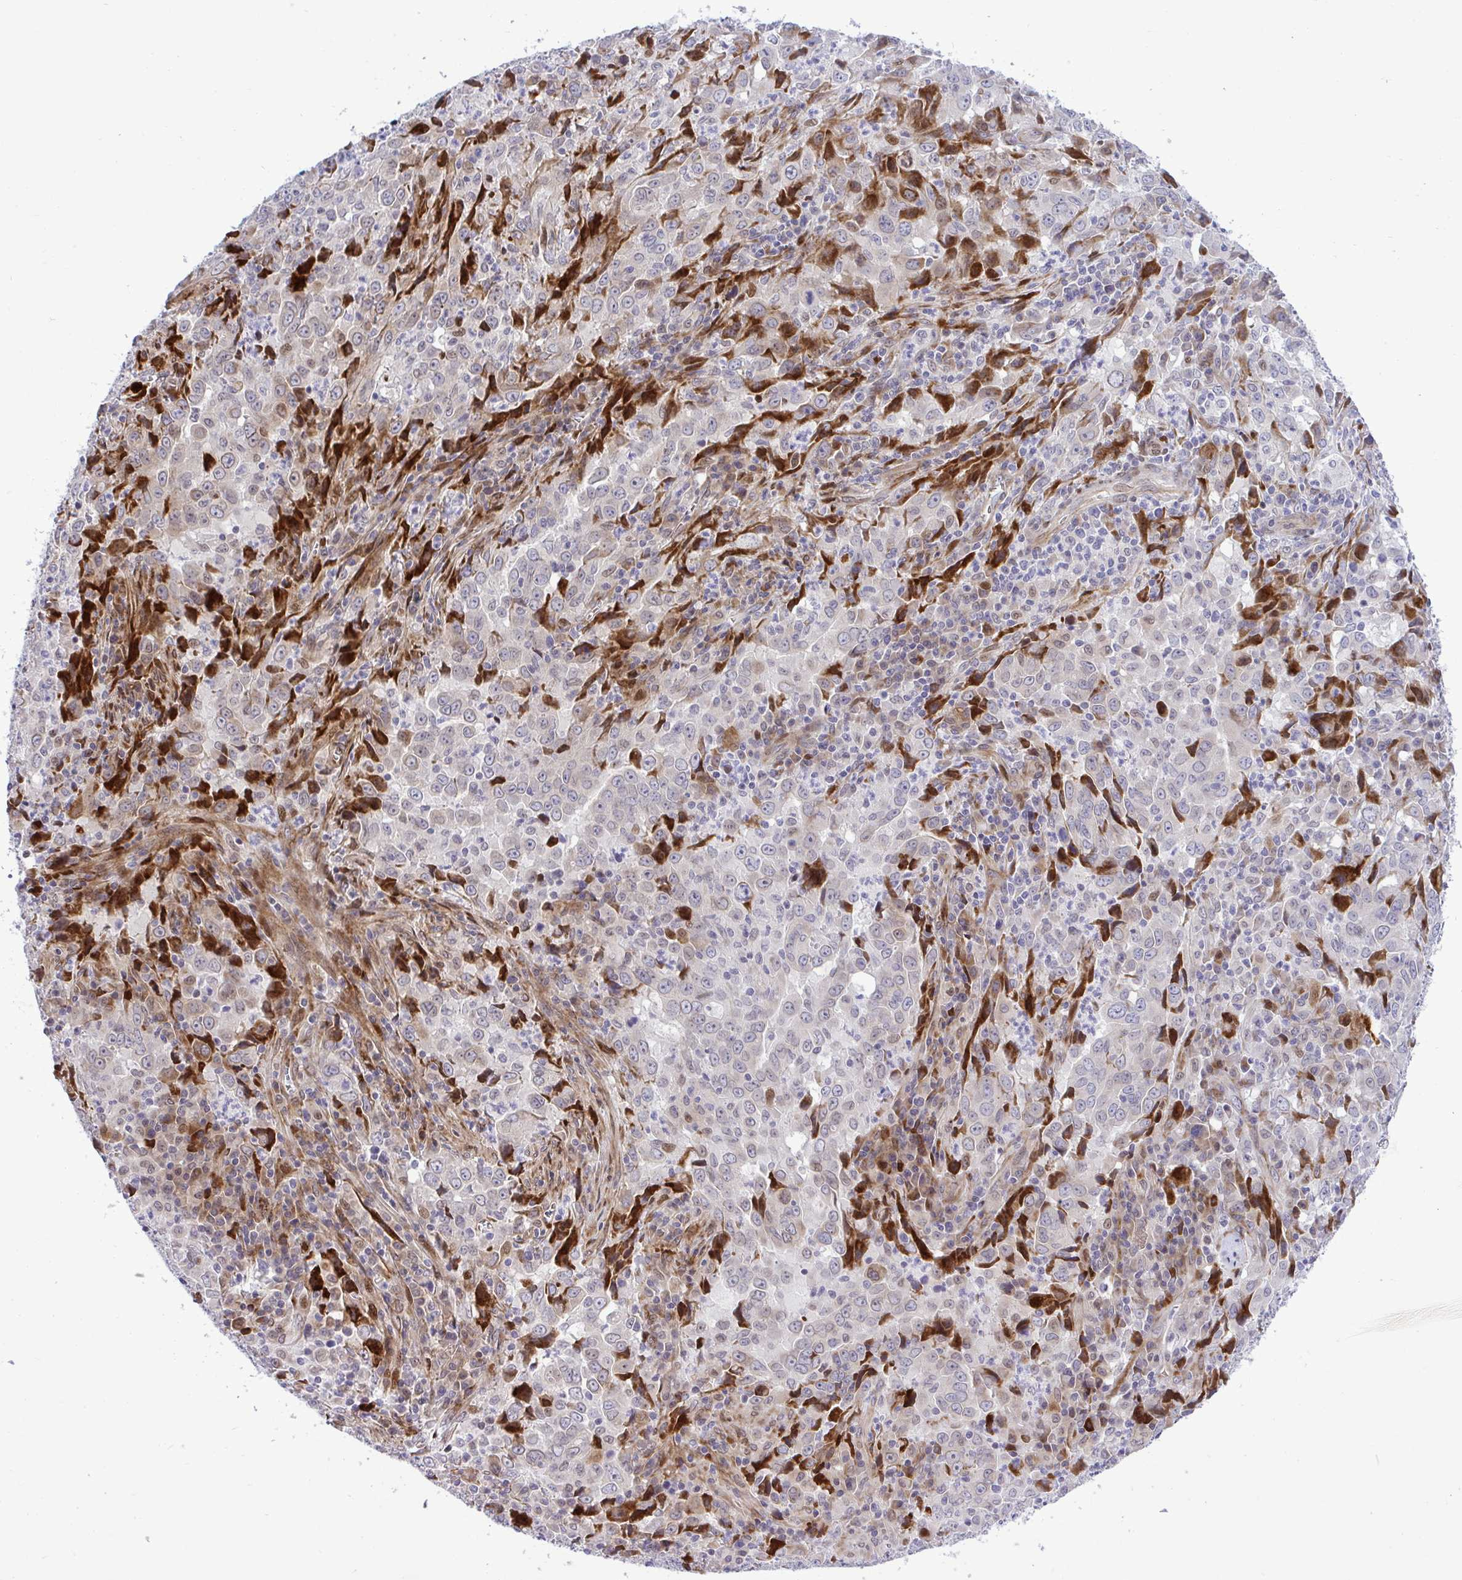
{"staining": {"intensity": "strong", "quantity": "<25%", "location": "cytoplasmic/membranous,nuclear"}, "tissue": "lung cancer", "cell_type": "Tumor cells", "image_type": "cancer", "snomed": [{"axis": "morphology", "description": "Adenocarcinoma, NOS"}, {"axis": "topography", "description": "Lung"}], "caption": "Protein staining displays strong cytoplasmic/membranous and nuclear staining in about <25% of tumor cells in lung cancer (adenocarcinoma). The protein of interest is stained brown, and the nuclei are stained in blue (DAB IHC with brightfield microscopy, high magnification).", "gene": "CASTOR2", "patient": {"sex": "male", "age": 67}}